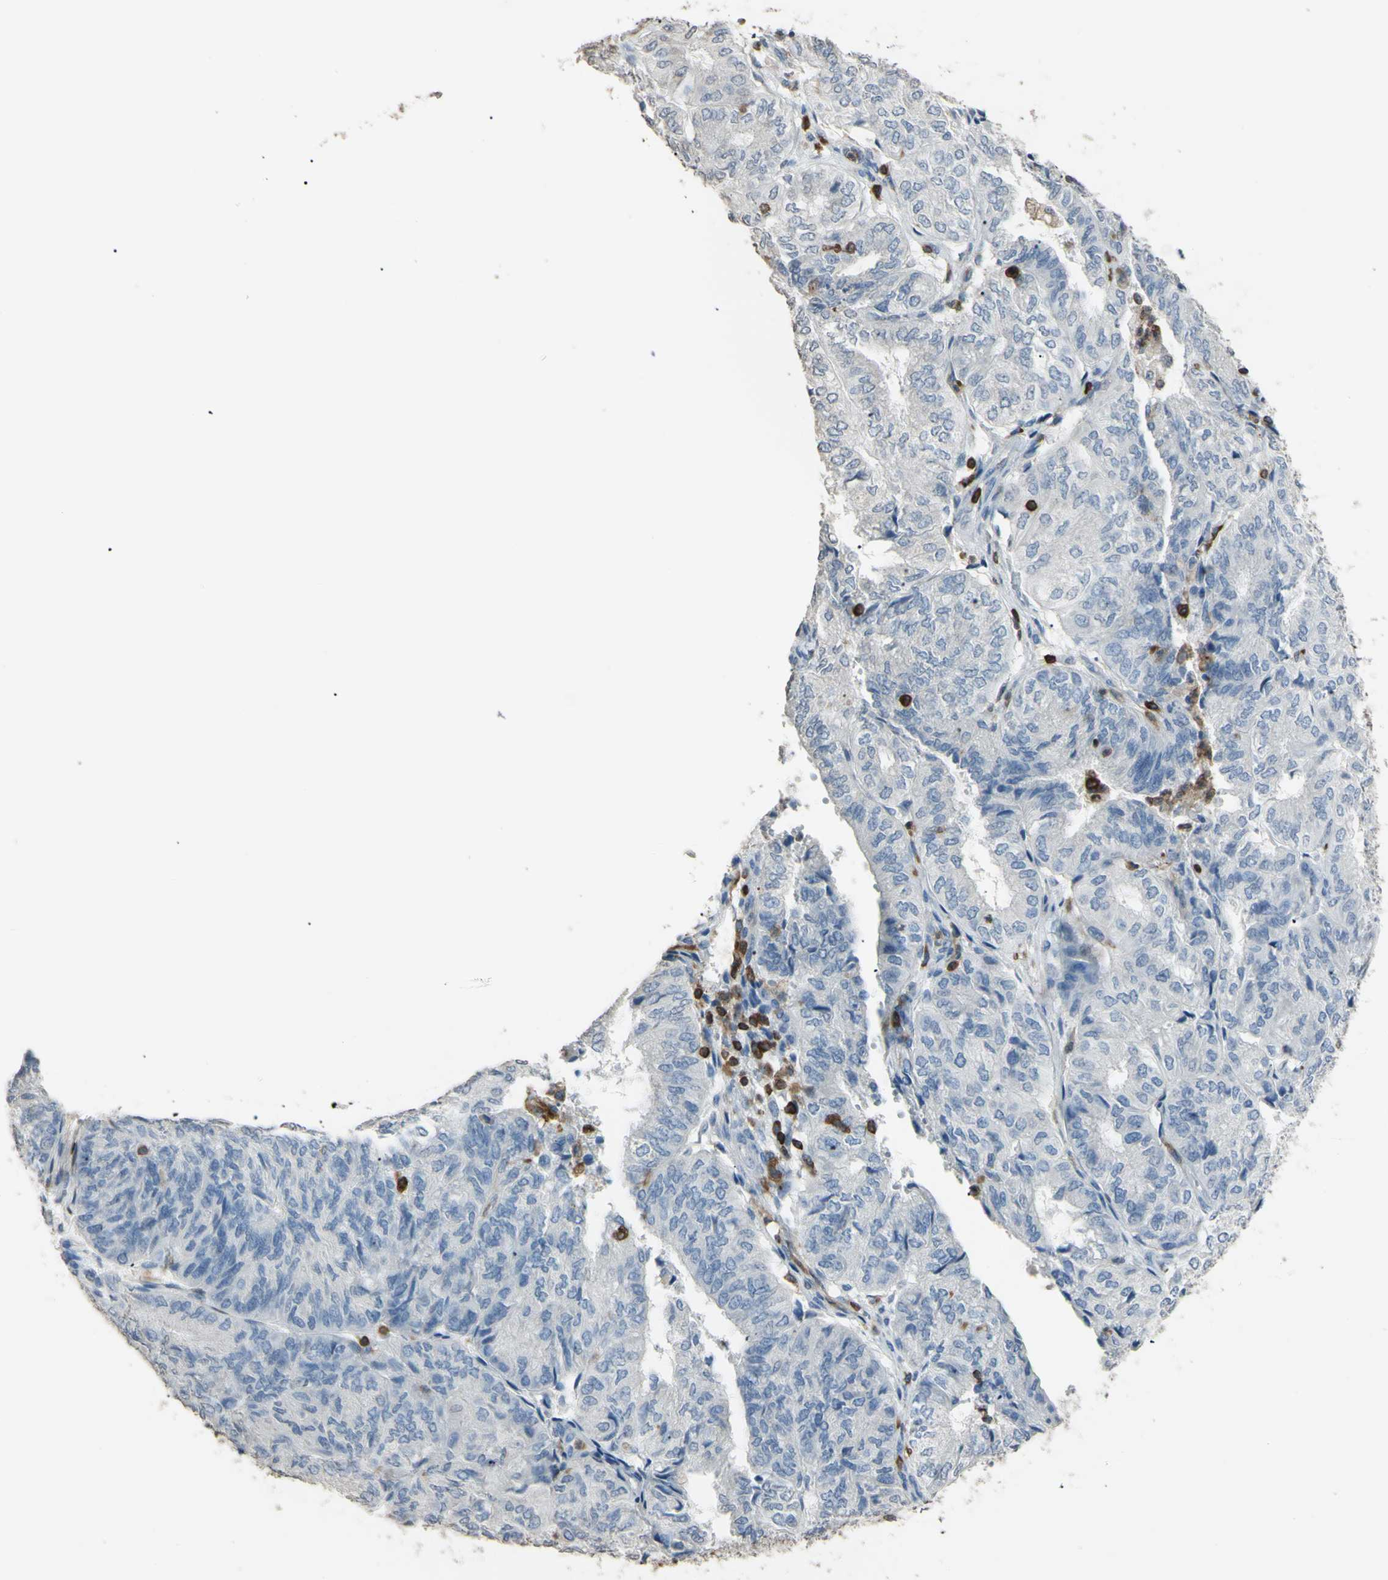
{"staining": {"intensity": "negative", "quantity": "none", "location": "none"}, "tissue": "endometrial cancer", "cell_type": "Tumor cells", "image_type": "cancer", "snomed": [{"axis": "morphology", "description": "Adenocarcinoma, NOS"}, {"axis": "topography", "description": "Uterus"}], "caption": "There is no significant staining in tumor cells of endometrial adenocarcinoma.", "gene": "PSTPIP1", "patient": {"sex": "female", "age": 60}}